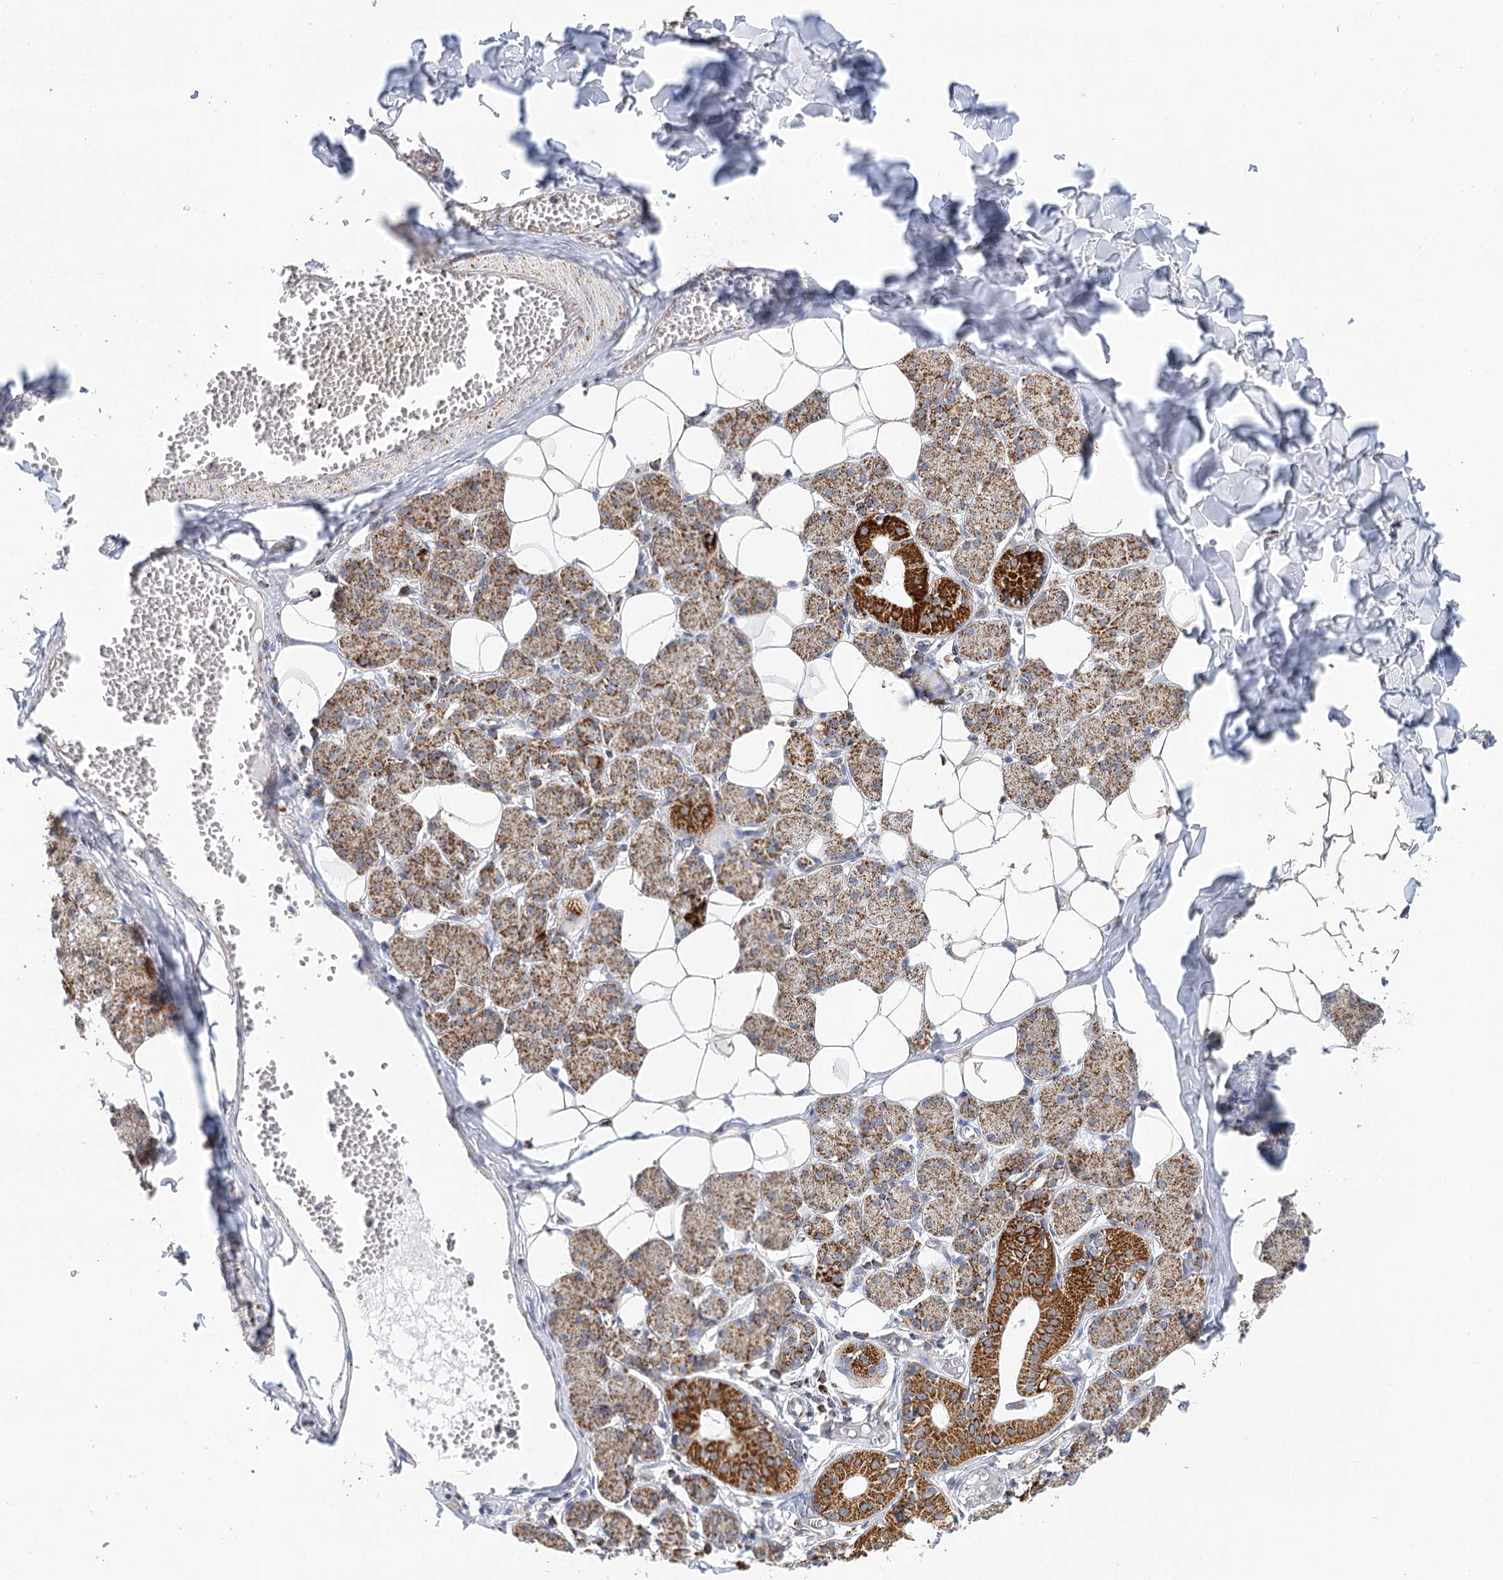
{"staining": {"intensity": "strong", "quantity": ">75%", "location": "cytoplasmic/membranous"}, "tissue": "salivary gland", "cell_type": "Glandular cells", "image_type": "normal", "snomed": [{"axis": "morphology", "description": "Normal tissue, NOS"}, {"axis": "topography", "description": "Salivary gland"}], "caption": "This image demonstrates immunohistochemistry staining of benign human salivary gland, with high strong cytoplasmic/membranous expression in about >75% of glandular cells.", "gene": "LSS", "patient": {"sex": "female", "age": 33}}